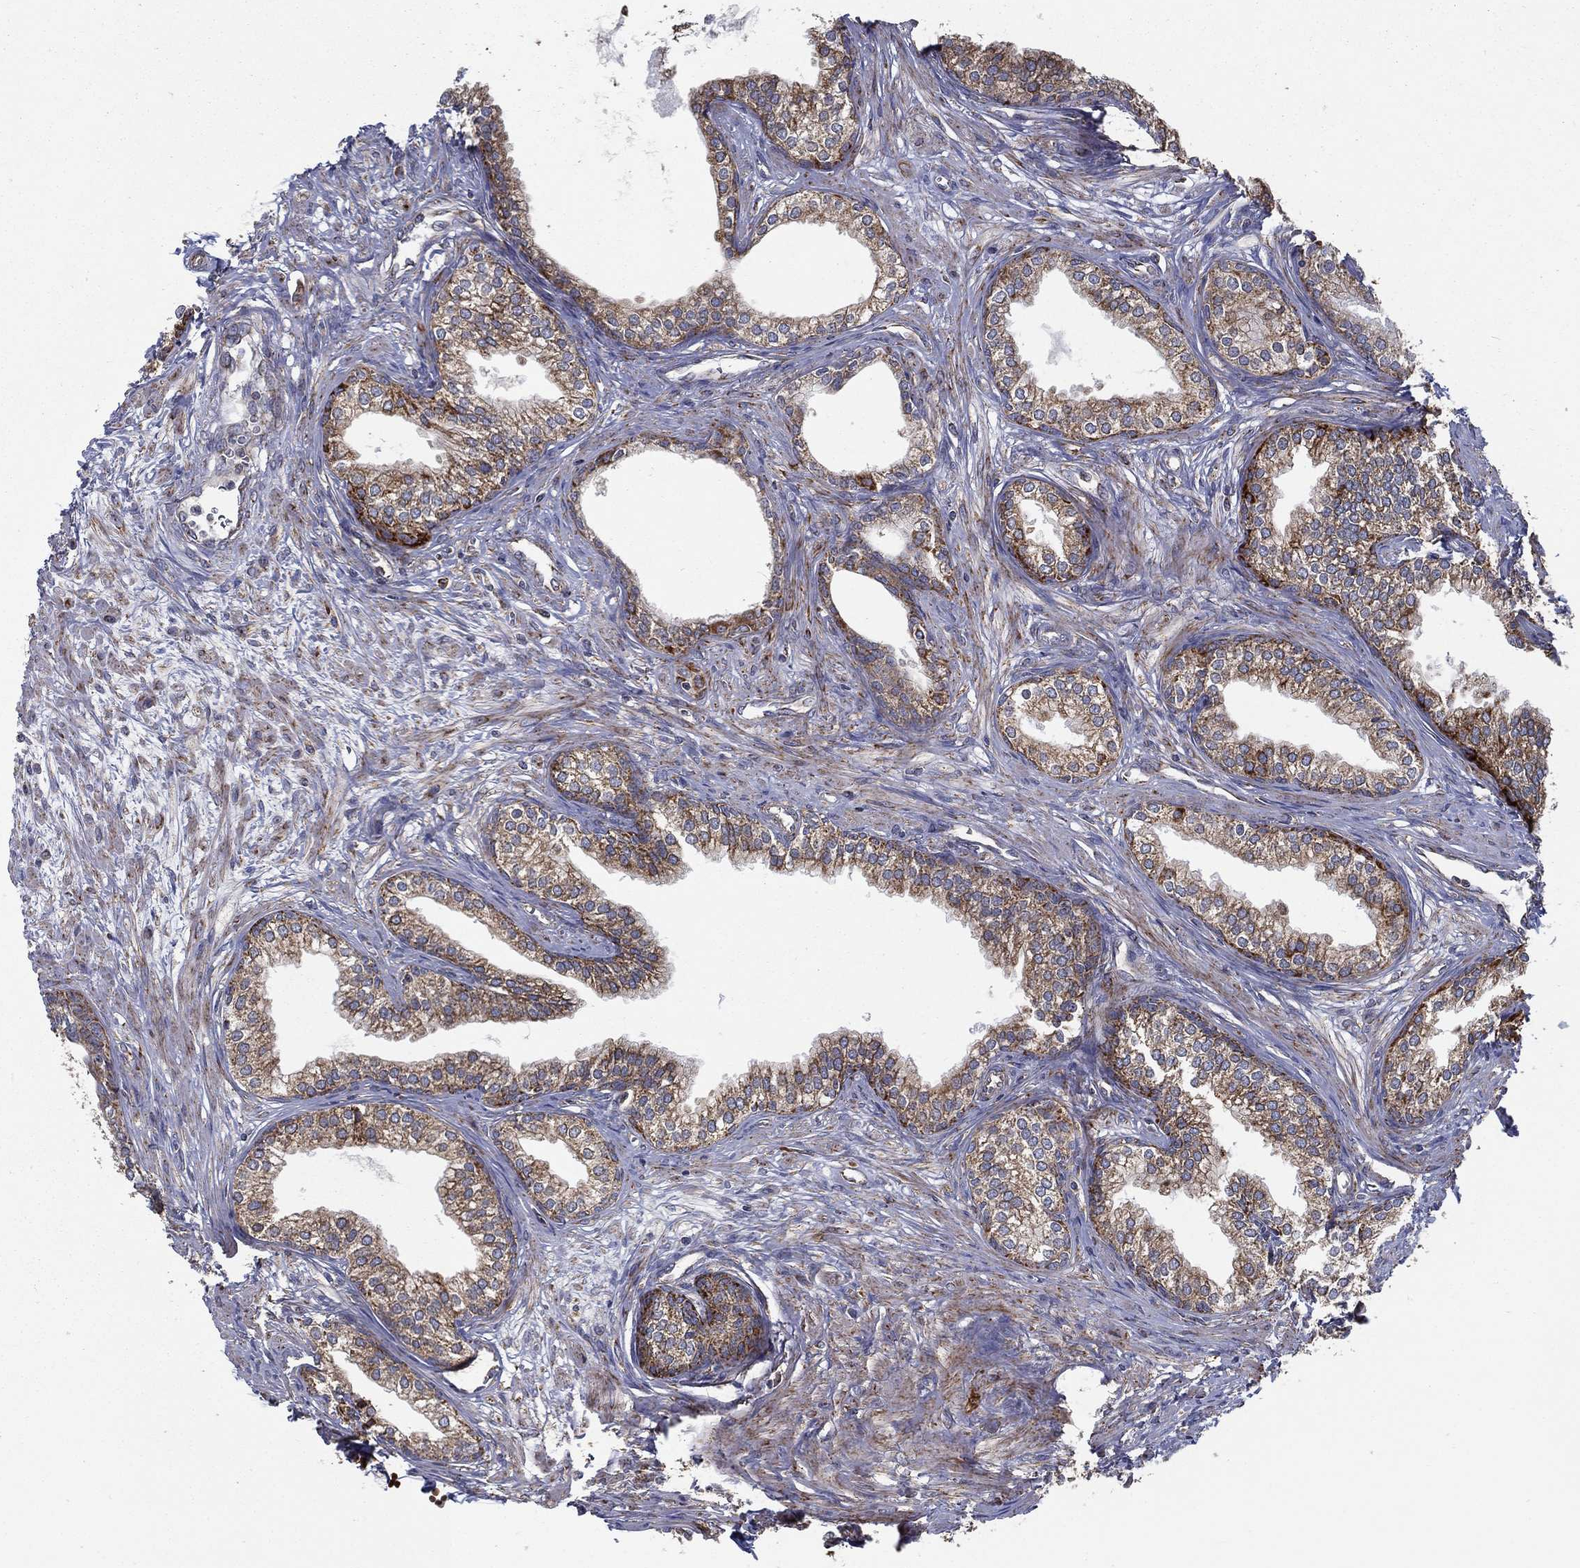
{"staining": {"intensity": "moderate", "quantity": "25%-75%", "location": "cytoplasmic/membranous"}, "tissue": "prostate", "cell_type": "Glandular cells", "image_type": "normal", "snomed": [{"axis": "morphology", "description": "Normal tissue, NOS"}, {"axis": "topography", "description": "Prostate"}], "caption": "Immunohistochemical staining of normal human prostate shows medium levels of moderate cytoplasmic/membranous expression in approximately 25%-75% of glandular cells.", "gene": "MT", "patient": {"sex": "male", "age": 65}}